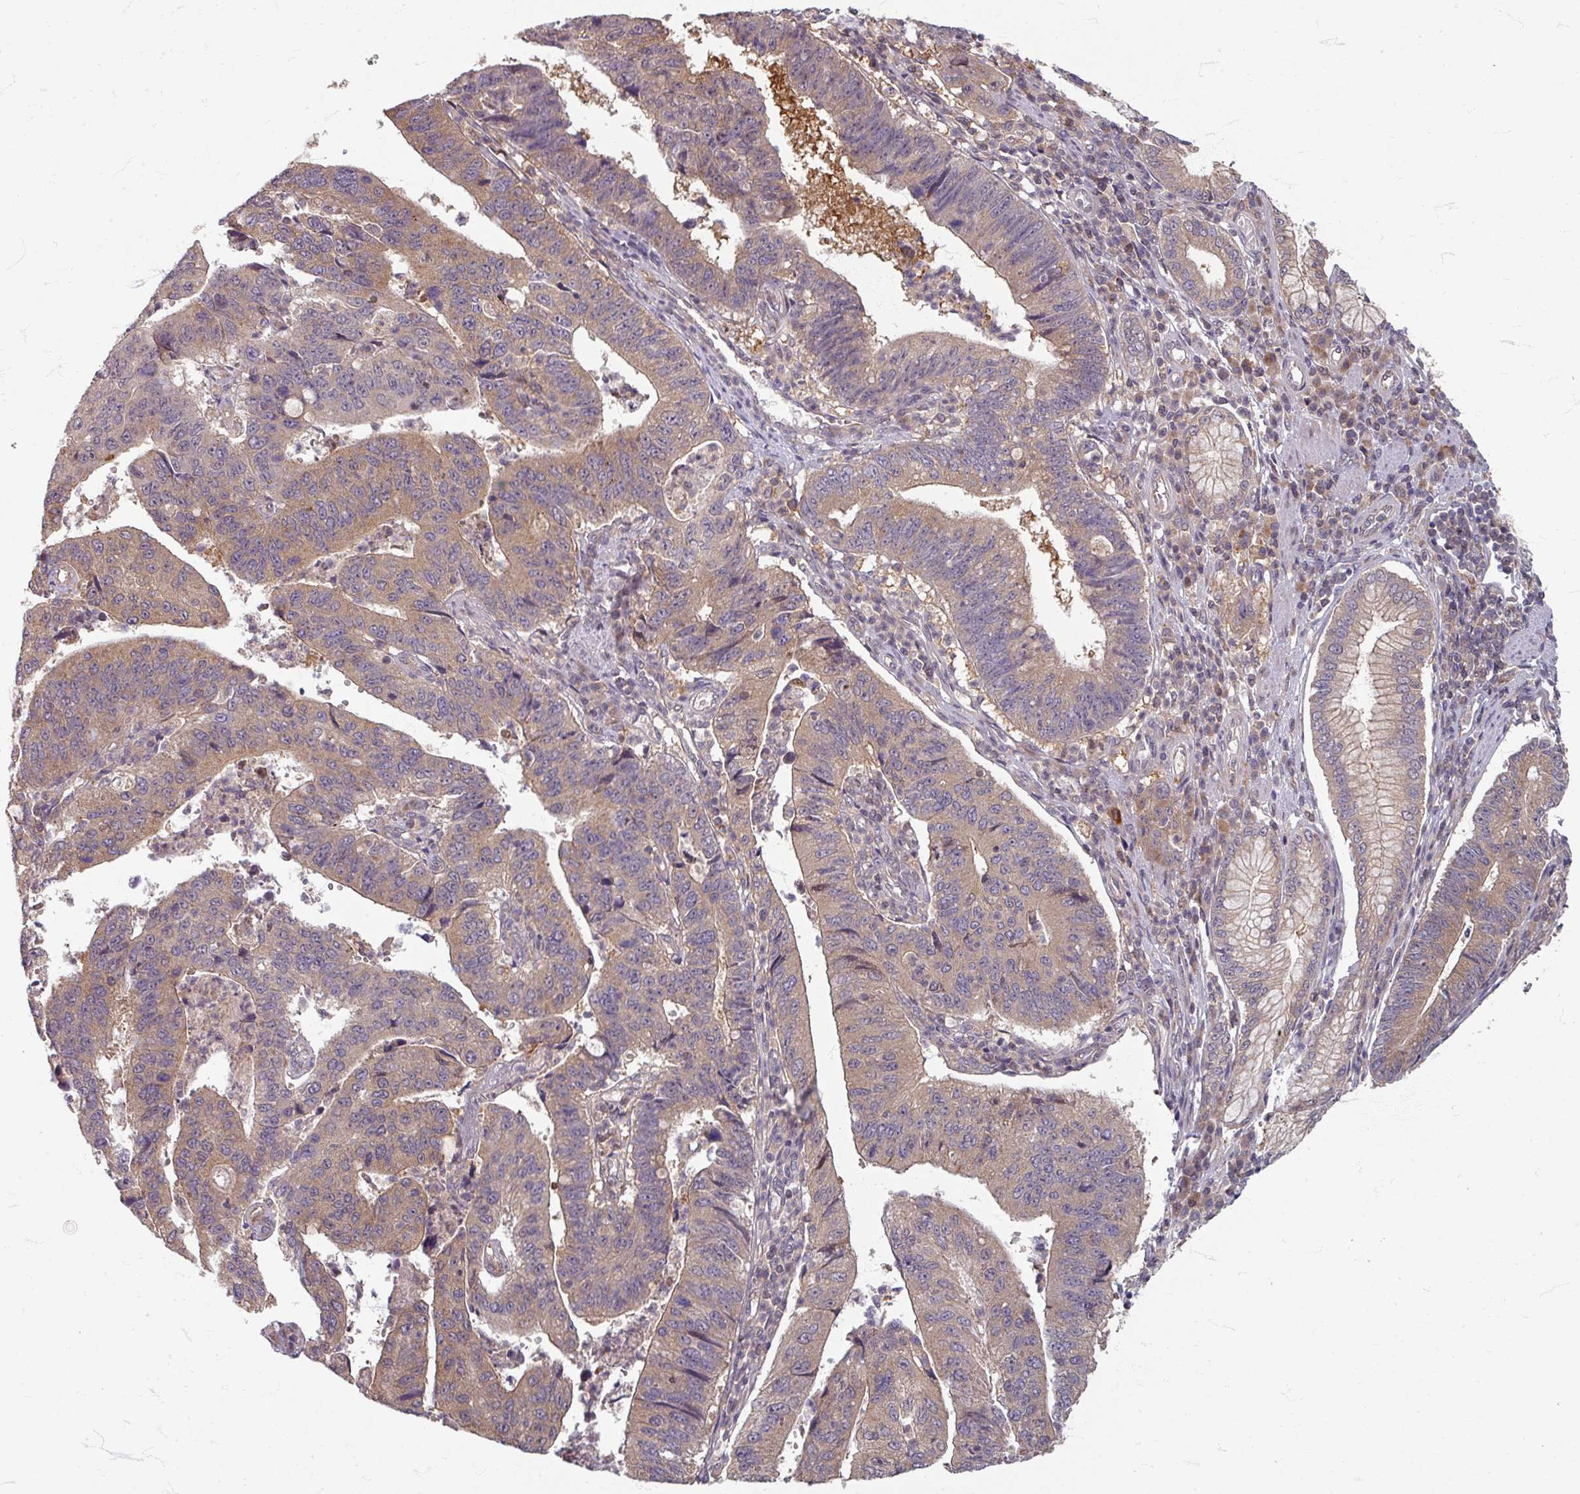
{"staining": {"intensity": "moderate", "quantity": ">75%", "location": "cytoplasmic/membranous"}, "tissue": "stomach cancer", "cell_type": "Tumor cells", "image_type": "cancer", "snomed": [{"axis": "morphology", "description": "Adenocarcinoma, NOS"}, {"axis": "topography", "description": "Stomach"}], "caption": "The micrograph displays staining of stomach cancer, revealing moderate cytoplasmic/membranous protein positivity (brown color) within tumor cells.", "gene": "STAM", "patient": {"sex": "male", "age": 59}}